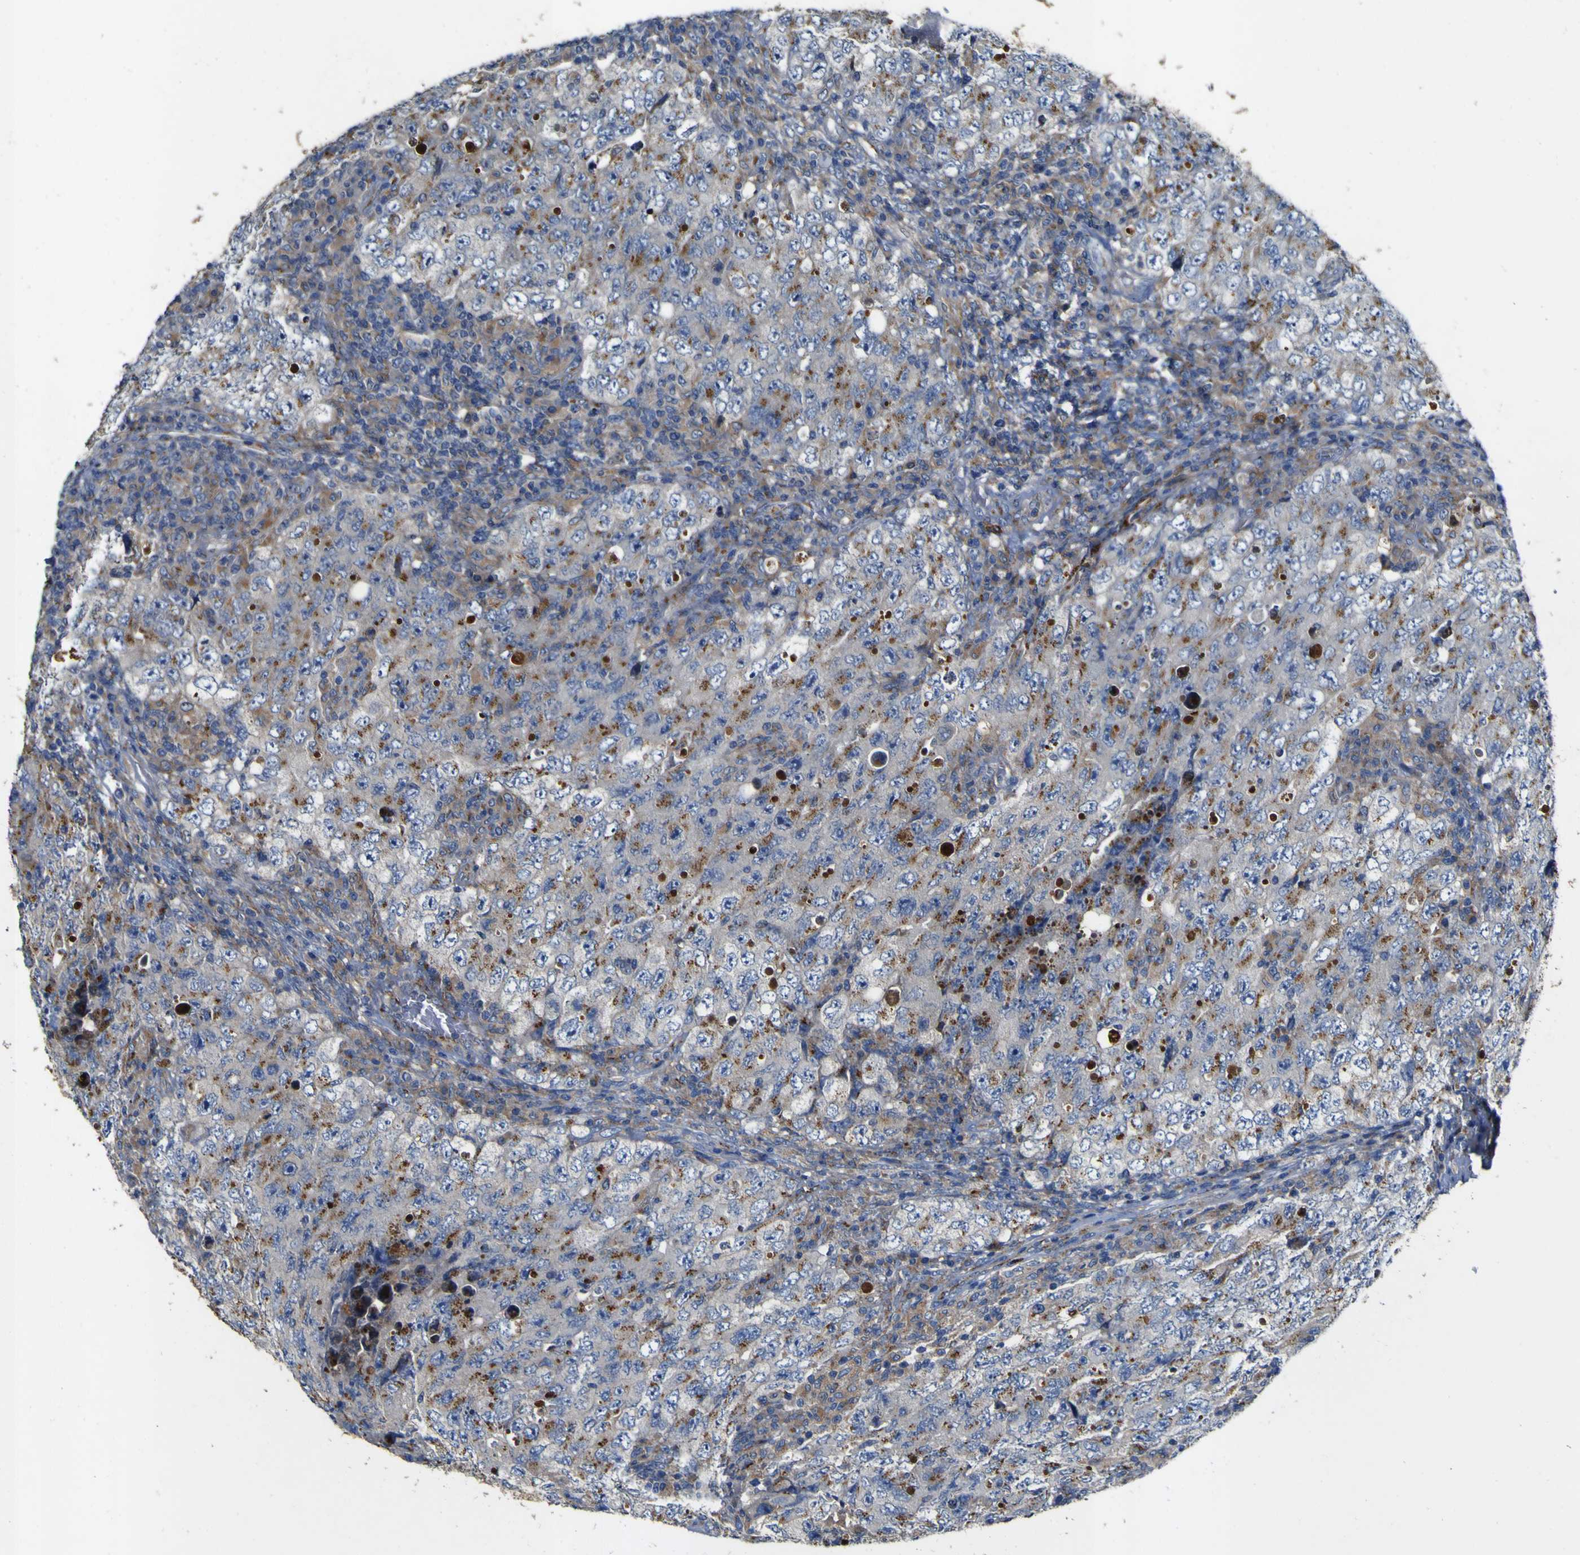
{"staining": {"intensity": "moderate", "quantity": ">75%", "location": "cytoplasmic/membranous"}, "tissue": "testis cancer", "cell_type": "Tumor cells", "image_type": "cancer", "snomed": [{"axis": "morphology", "description": "Carcinoma, Embryonal, NOS"}, {"axis": "topography", "description": "Testis"}], "caption": "Approximately >75% of tumor cells in human testis cancer (embryonal carcinoma) reveal moderate cytoplasmic/membranous protein positivity as visualized by brown immunohistochemical staining.", "gene": "COA1", "patient": {"sex": "male", "age": 26}}